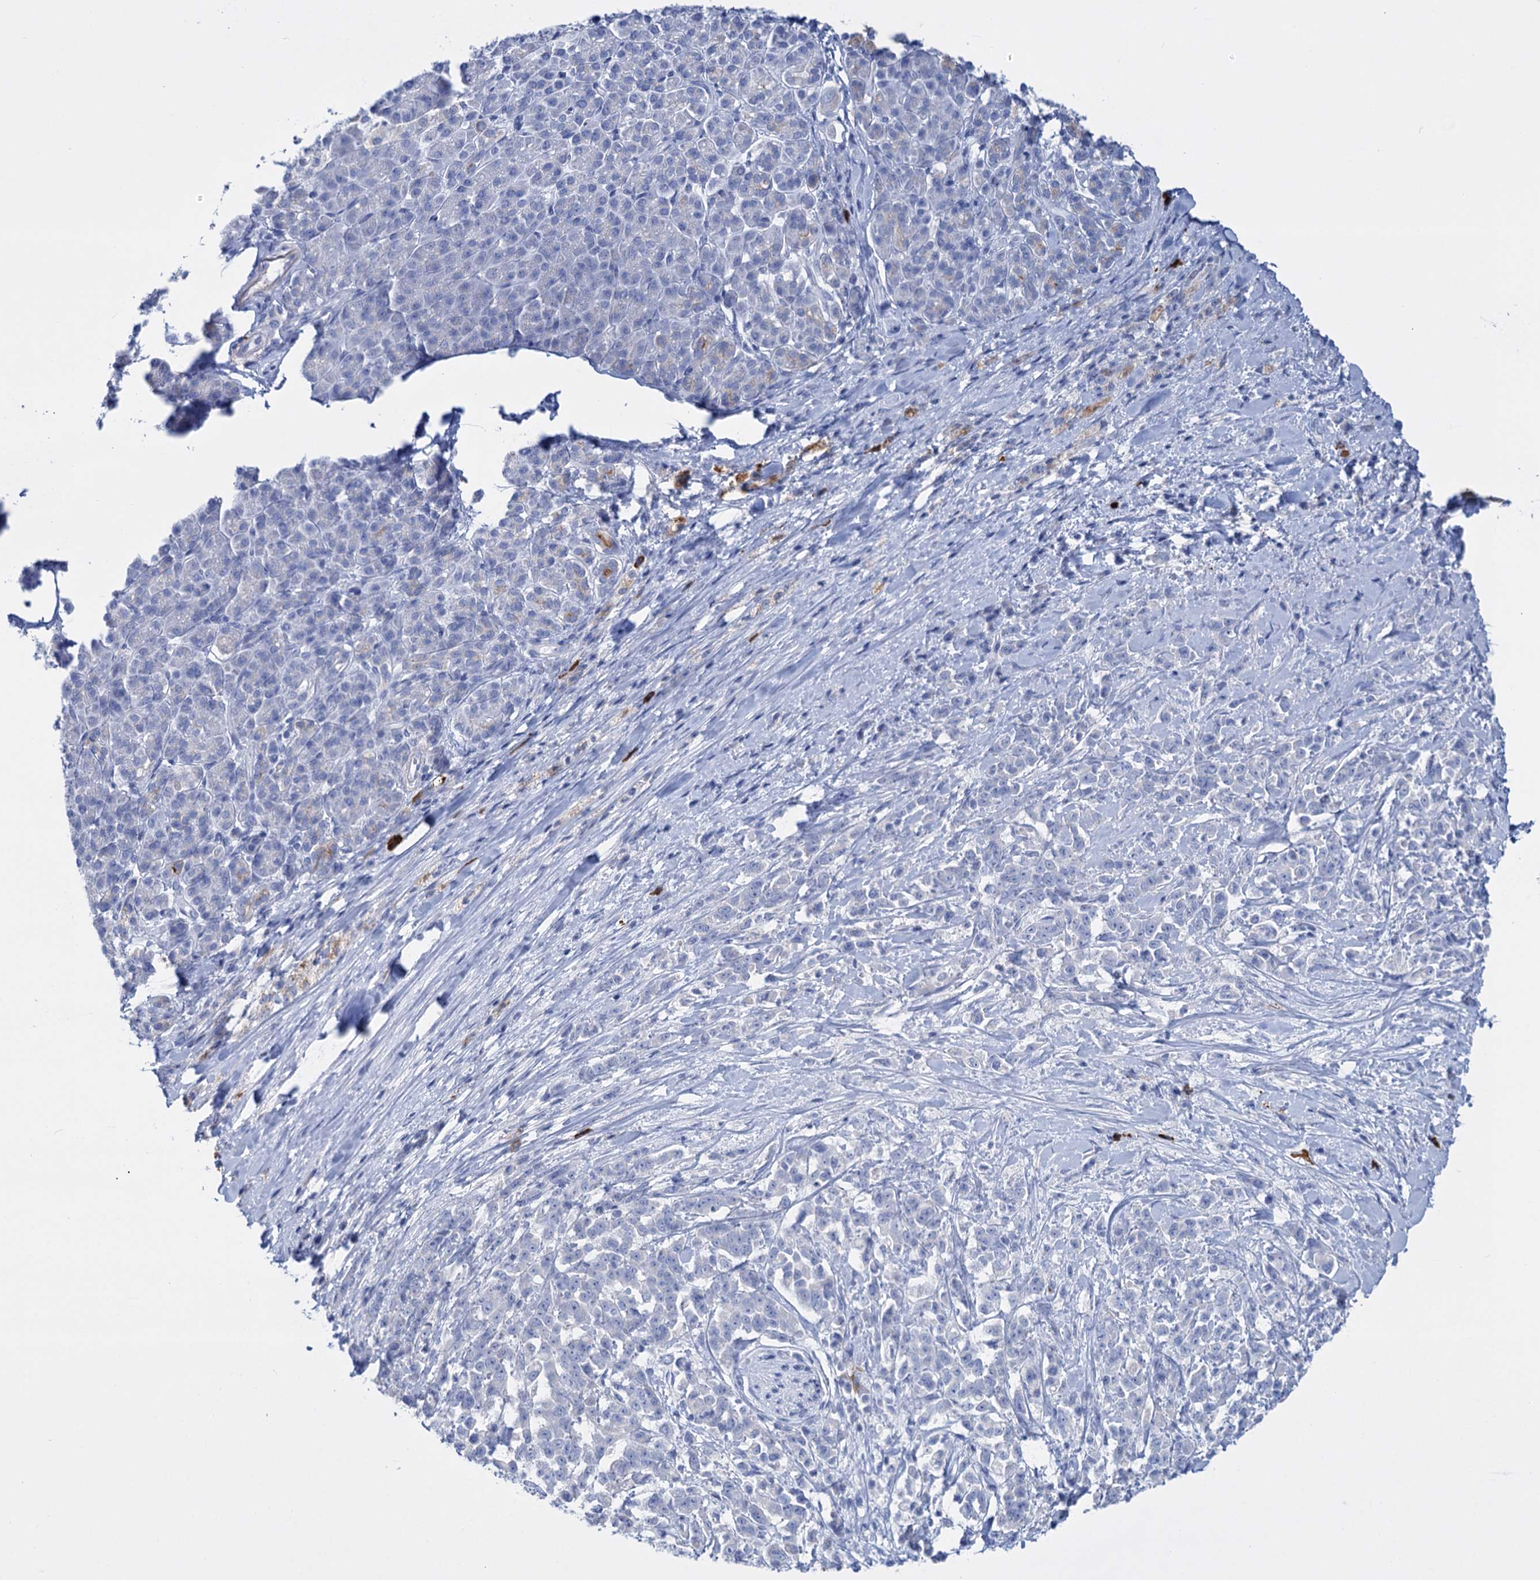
{"staining": {"intensity": "negative", "quantity": "none", "location": "none"}, "tissue": "pancreatic cancer", "cell_type": "Tumor cells", "image_type": "cancer", "snomed": [{"axis": "morphology", "description": "Normal tissue, NOS"}, {"axis": "morphology", "description": "Adenocarcinoma, NOS"}, {"axis": "topography", "description": "Pancreas"}], "caption": "IHC micrograph of human pancreatic adenocarcinoma stained for a protein (brown), which reveals no positivity in tumor cells. (Stains: DAB (3,3'-diaminobenzidine) IHC with hematoxylin counter stain, Microscopy: brightfield microscopy at high magnification).", "gene": "FBXW12", "patient": {"sex": "female", "age": 64}}